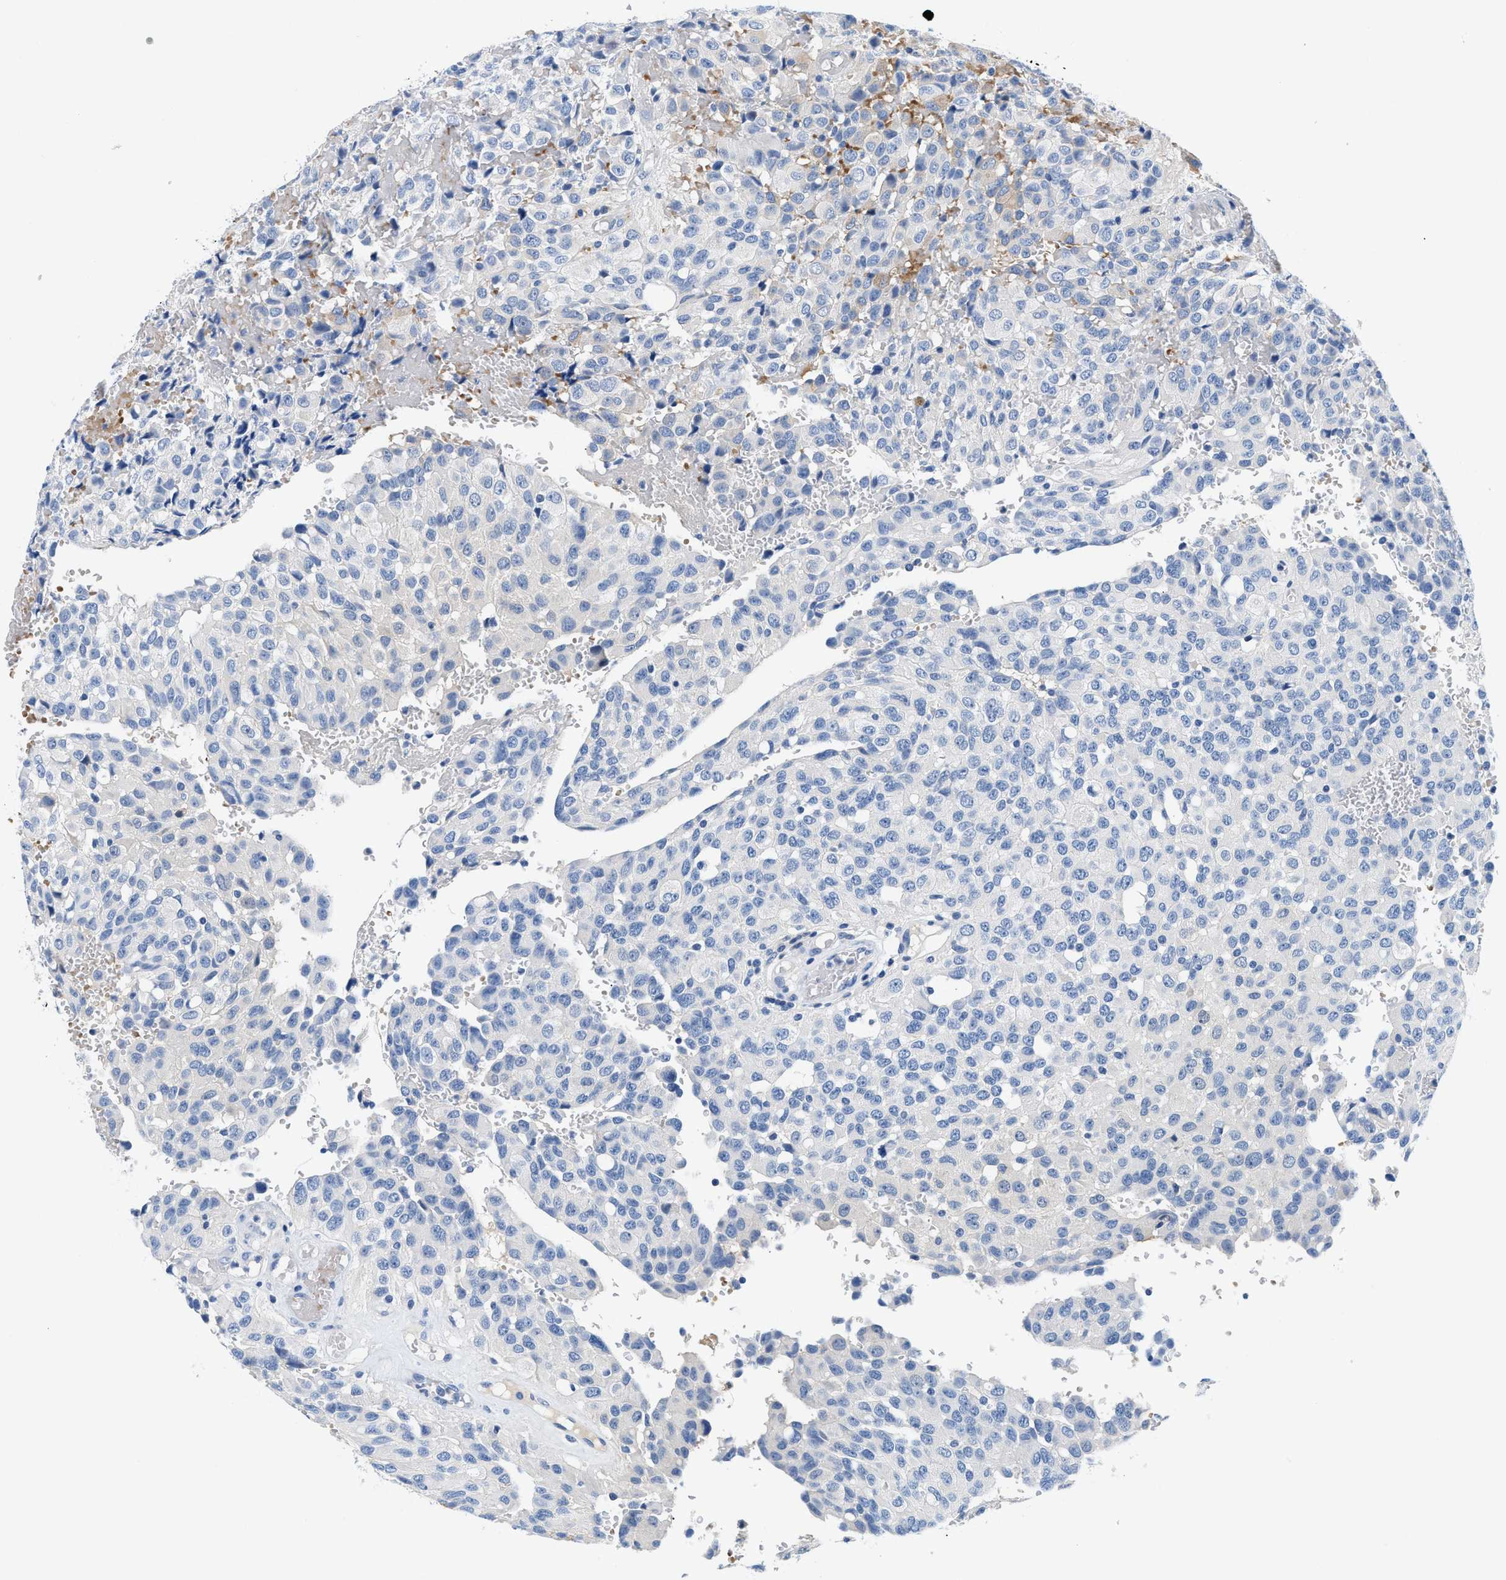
{"staining": {"intensity": "negative", "quantity": "none", "location": "none"}, "tissue": "glioma", "cell_type": "Tumor cells", "image_type": "cancer", "snomed": [{"axis": "morphology", "description": "Glioma, malignant, High grade"}, {"axis": "topography", "description": "Brain"}], "caption": "The image exhibits no significant expression in tumor cells of glioma. (DAB IHC with hematoxylin counter stain).", "gene": "BPGM", "patient": {"sex": "male", "age": 32}}